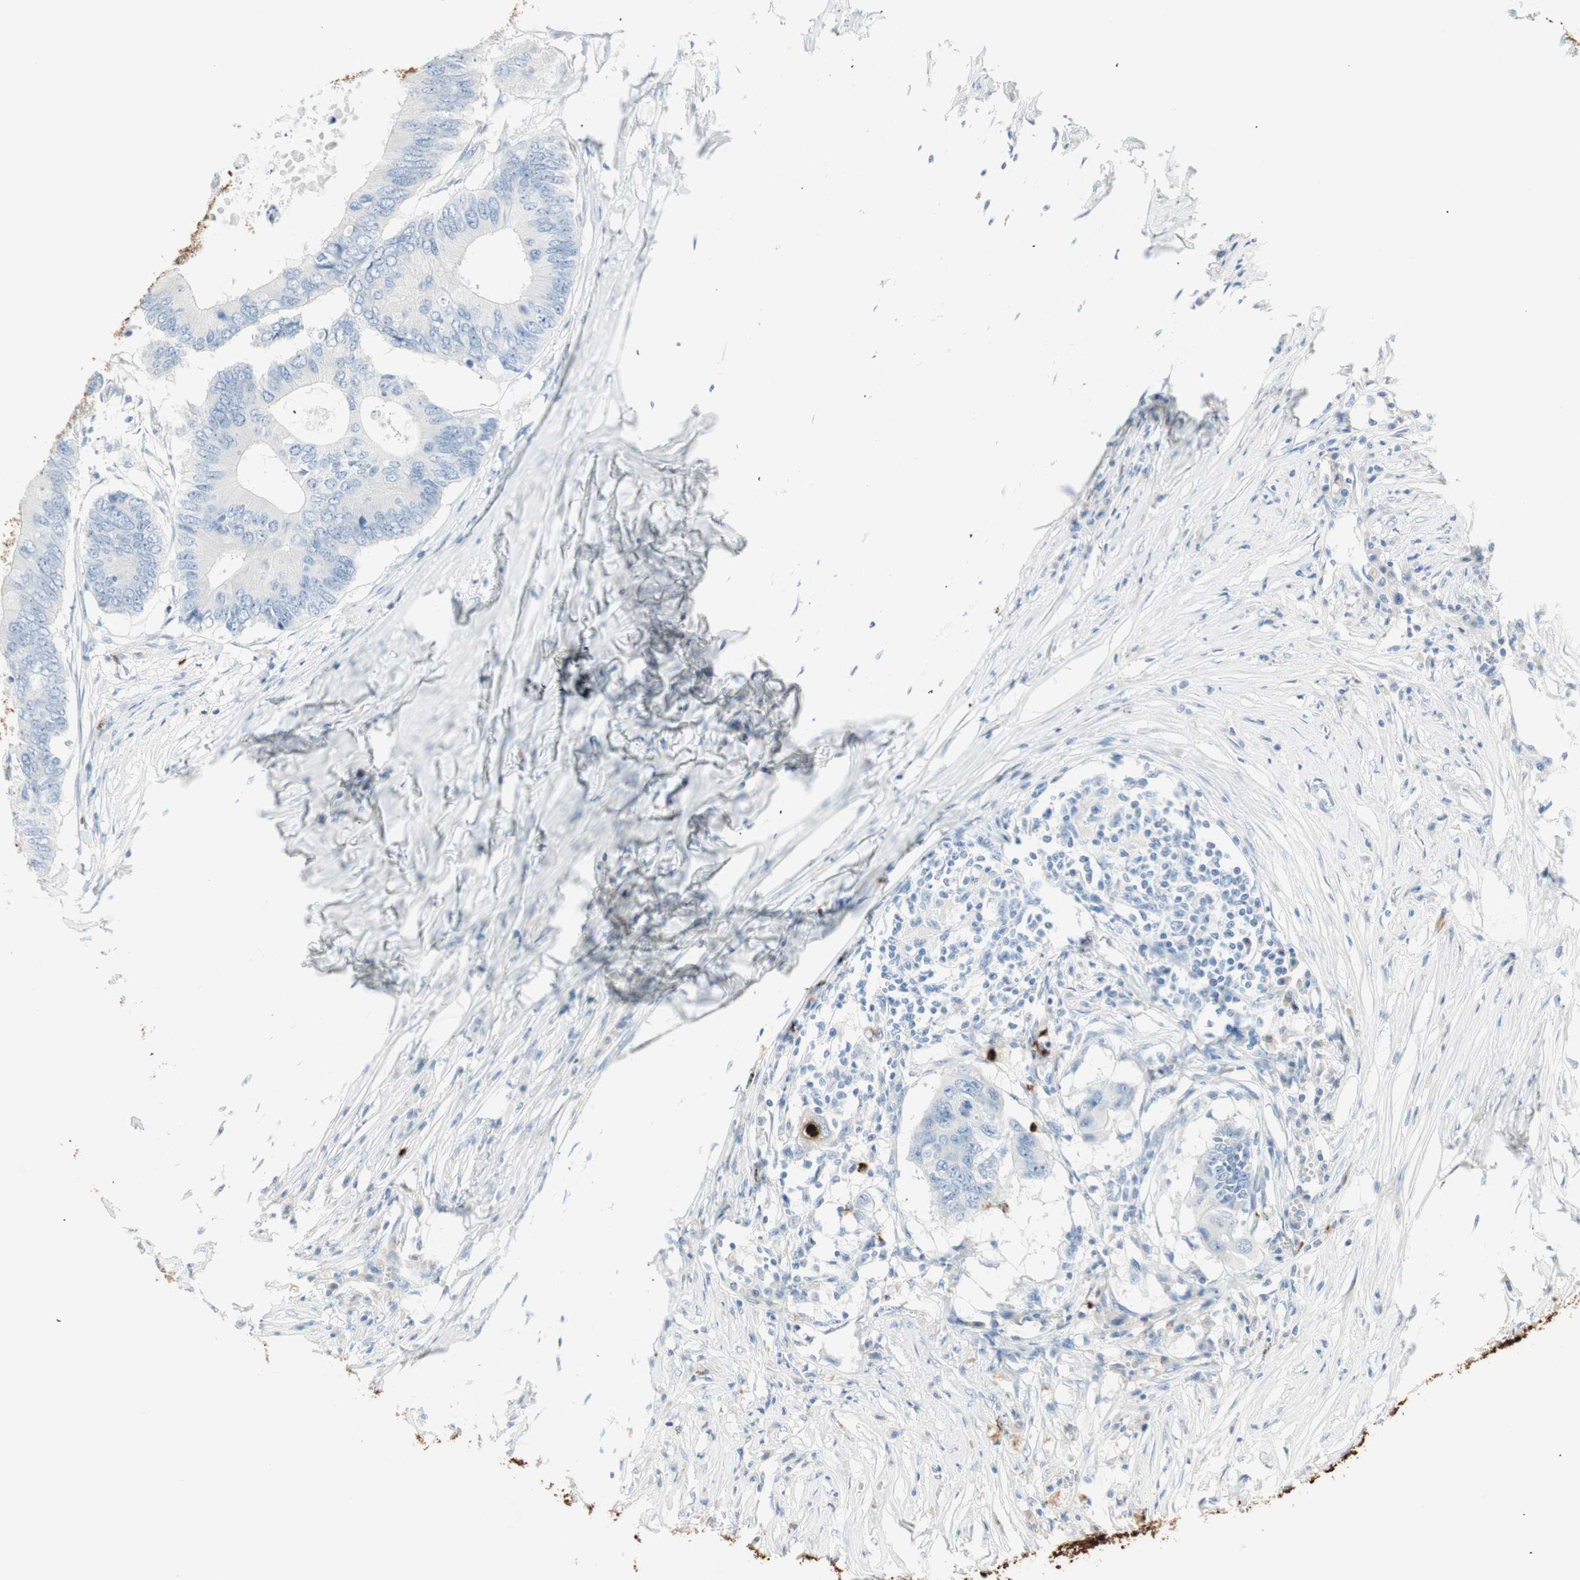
{"staining": {"intensity": "negative", "quantity": "none", "location": "none"}, "tissue": "colorectal cancer", "cell_type": "Tumor cells", "image_type": "cancer", "snomed": [{"axis": "morphology", "description": "Adenocarcinoma, NOS"}, {"axis": "topography", "description": "Colon"}], "caption": "Adenocarcinoma (colorectal) was stained to show a protein in brown. There is no significant positivity in tumor cells.", "gene": "PRTN3", "patient": {"sex": "male", "age": 71}}